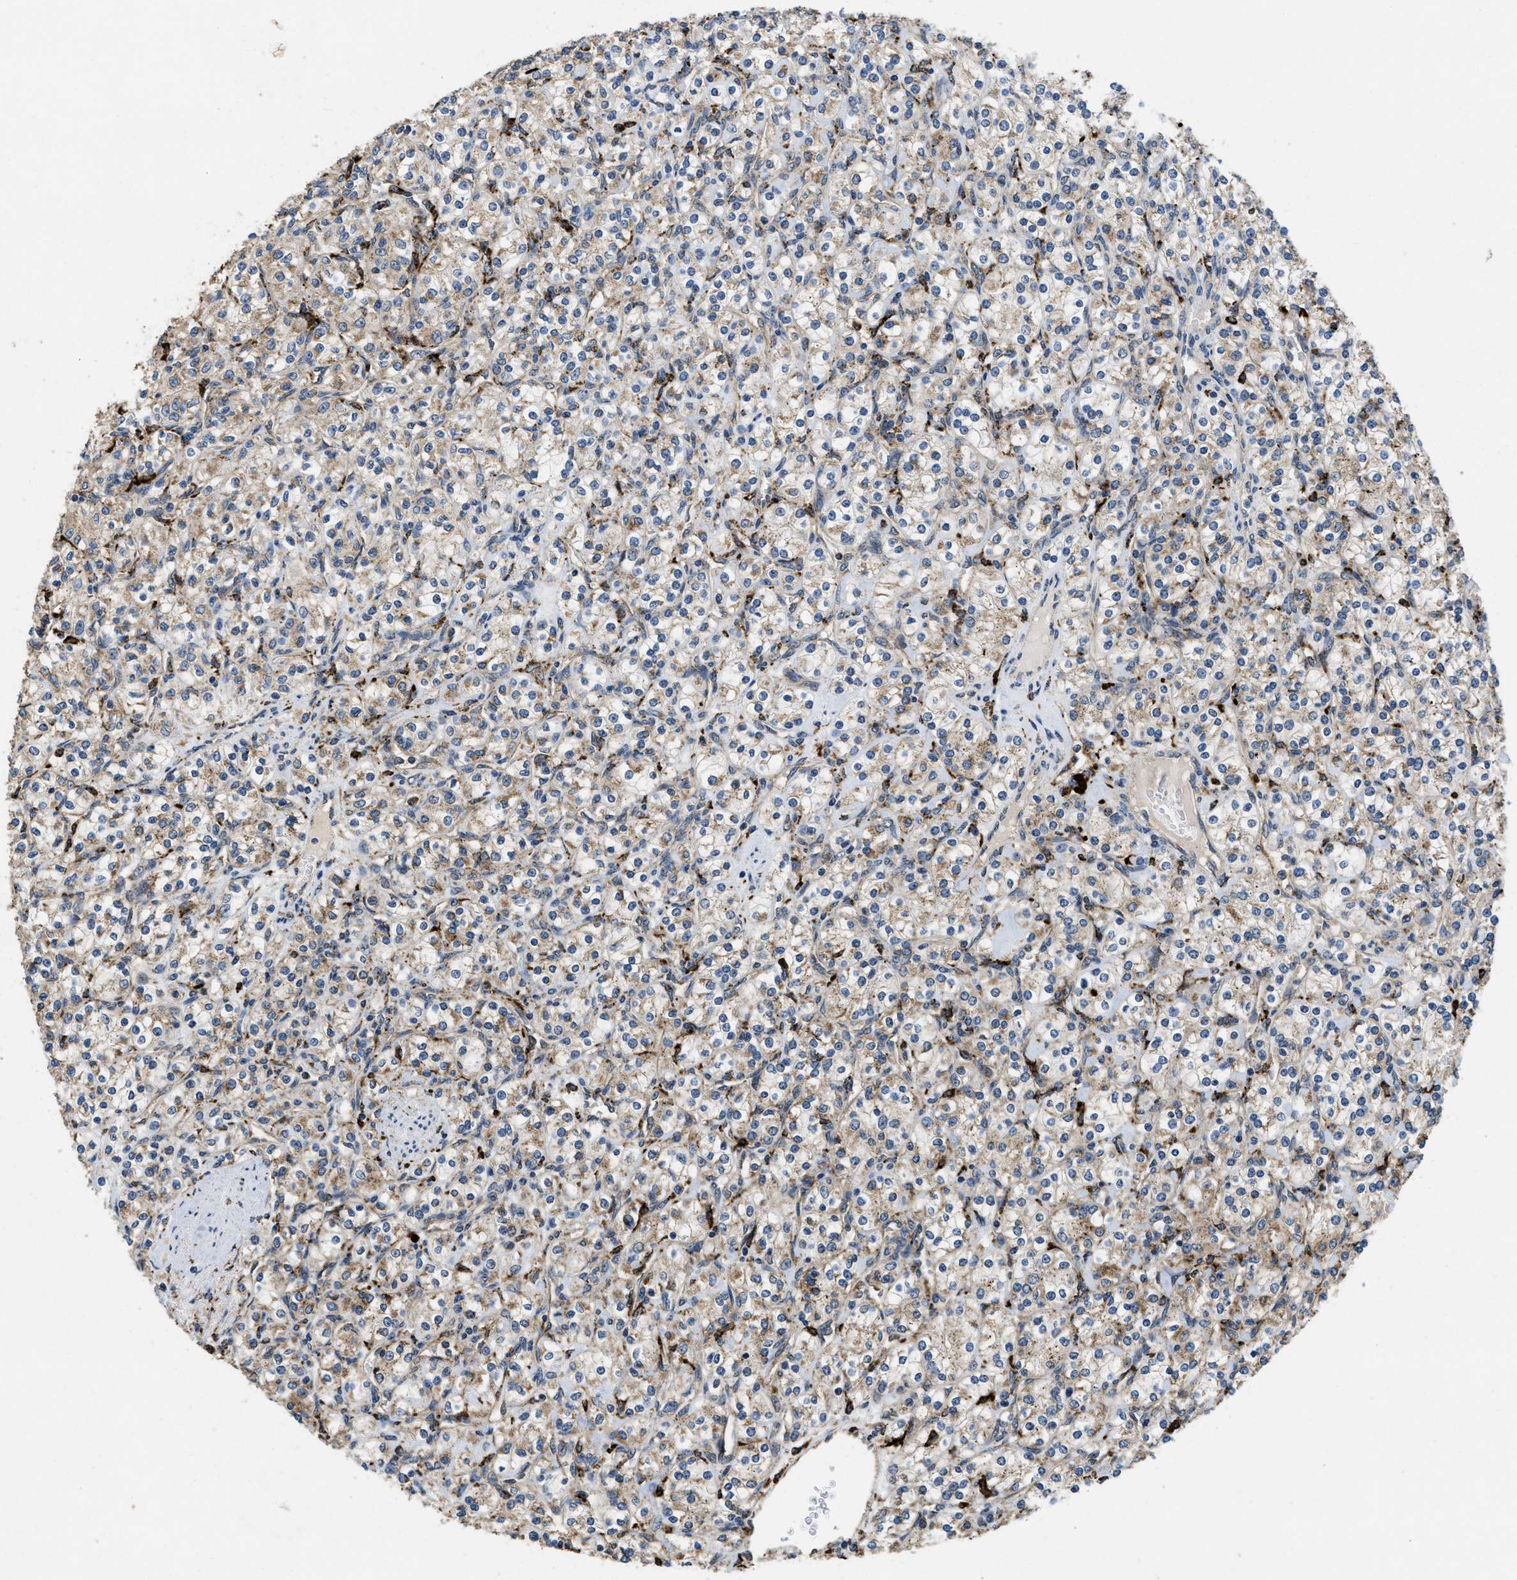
{"staining": {"intensity": "weak", "quantity": ">75%", "location": "cytoplasmic/membranous"}, "tissue": "renal cancer", "cell_type": "Tumor cells", "image_type": "cancer", "snomed": [{"axis": "morphology", "description": "Adenocarcinoma, NOS"}, {"axis": "topography", "description": "Kidney"}], "caption": "Human renal cancer stained with a protein marker shows weak staining in tumor cells.", "gene": "BMPR2", "patient": {"sex": "male", "age": 77}}